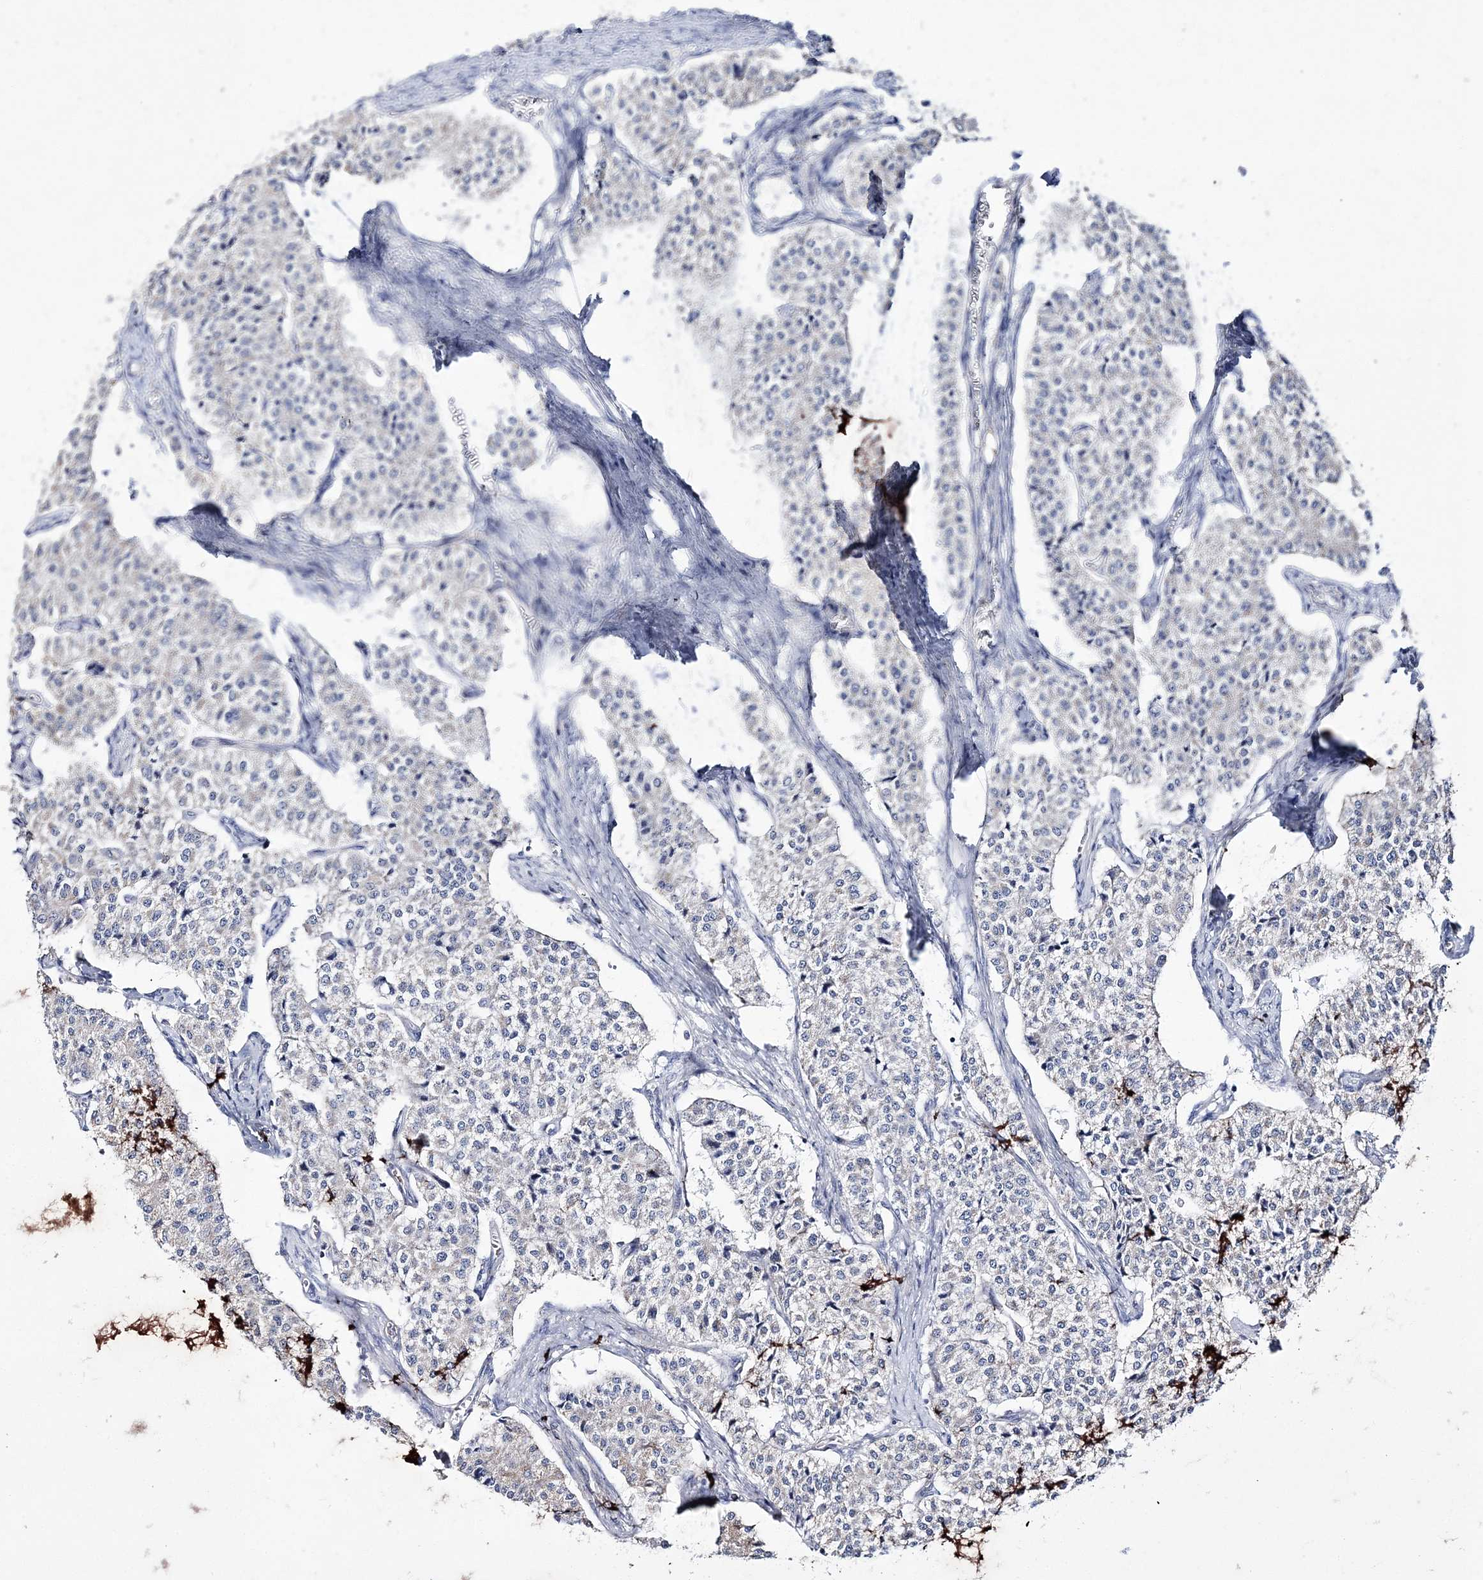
{"staining": {"intensity": "negative", "quantity": "none", "location": "none"}, "tissue": "carcinoid", "cell_type": "Tumor cells", "image_type": "cancer", "snomed": [{"axis": "morphology", "description": "Carcinoid, malignant, NOS"}, {"axis": "topography", "description": "Colon"}], "caption": "High magnification brightfield microscopy of carcinoid stained with DAB (3,3'-diaminobenzidine) (brown) and counterstained with hematoxylin (blue): tumor cells show no significant staining.", "gene": "ANO1", "patient": {"sex": "female", "age": 52}}